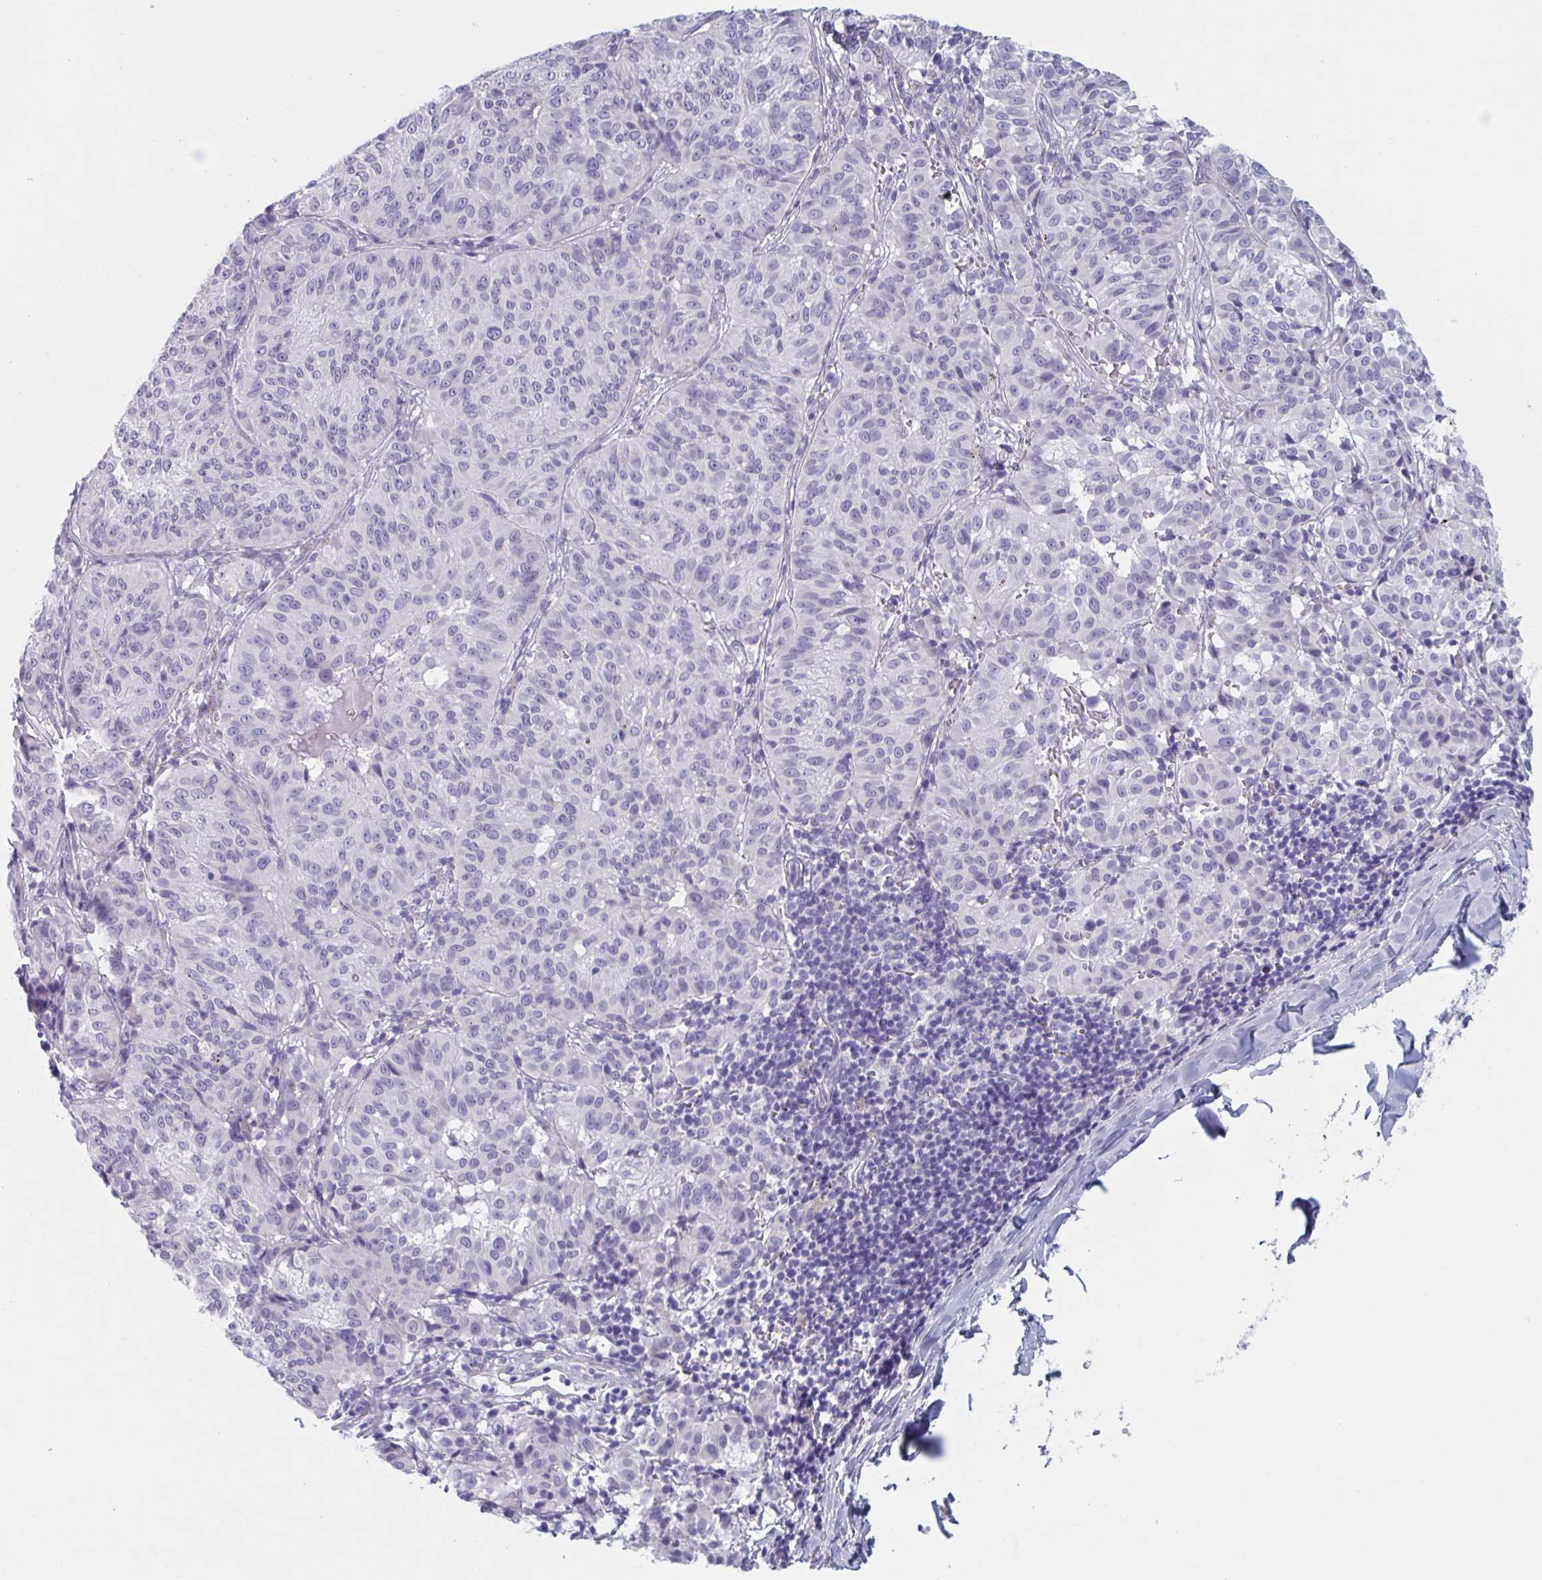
{"staining": {"intensity": "negative", "quantity": "none", "location": "none"}, "tissue": "melanoma", "cell_type": "Tumor cells", "image_type": "cancer", "snomed": [{"axis": "morphology", "description": "Malignant melanoma, NOS"}, {"axis": "topography", "description": "Skin"}], "caption": "An IHC photomicrograph of melanoma is shown. There is no staining in tumor cells of melanoma.", "gene": "HSD11B2", "patient": {"sex": "female", "age": 72}}